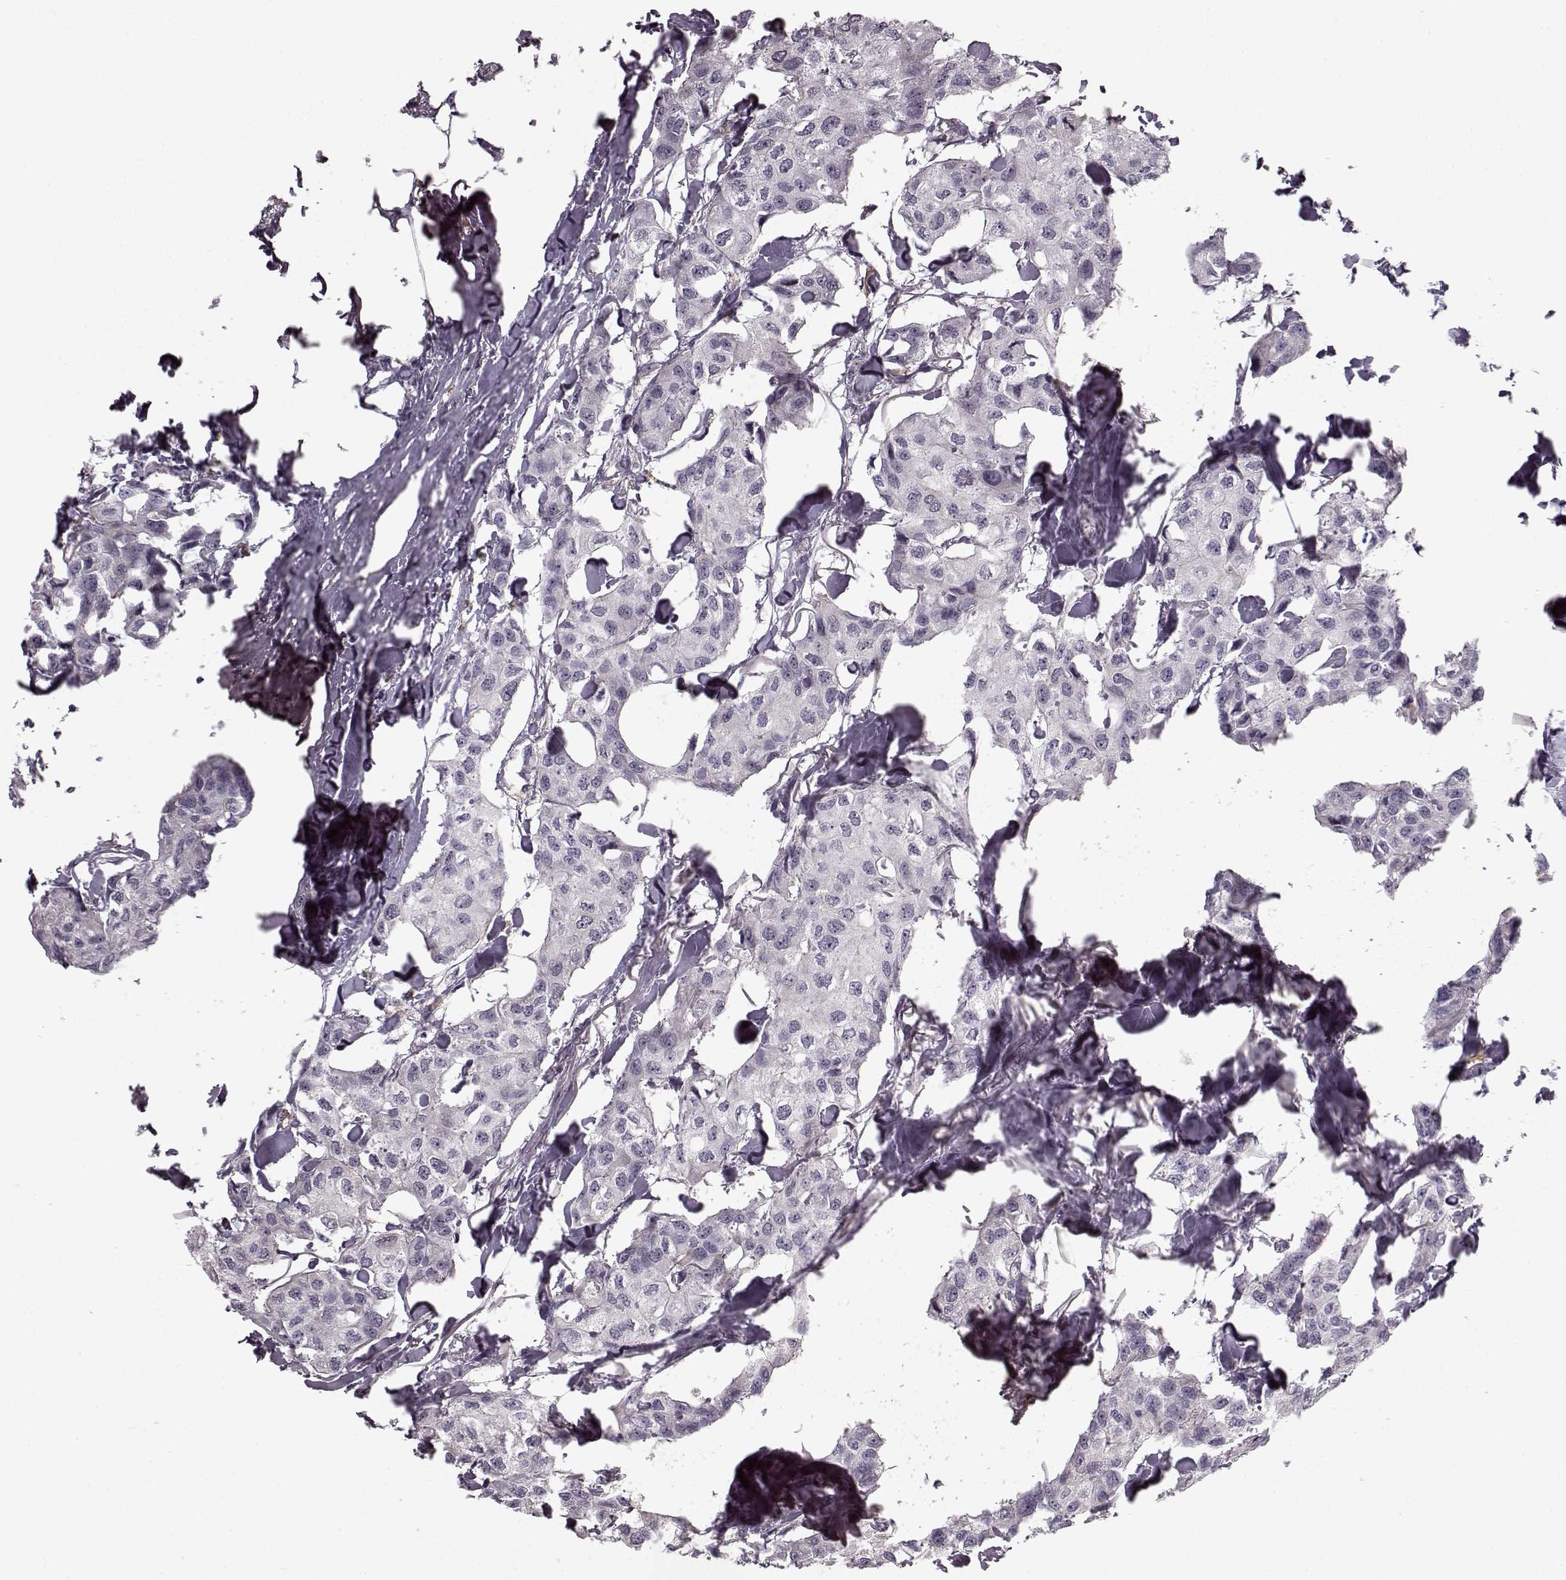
{"staining": {"intensity": "negative", "quantity": "none", "location": "none"}, "tissue": "breast cancer", "cell_type": "Tumor cells", "image_type": "cancer", "snomed": [{"axis": "morphology", "description": "Duct carcinoma"}, {"axis": "topography", "description": "Breast"}], "caption": "The IHC histopathology image has no significant positivity in tumor cells of breast cancer tissue. Nuclei are stained in blue.", "gene": "HMMR", "patient": {"sex": "female", "age": 80}}